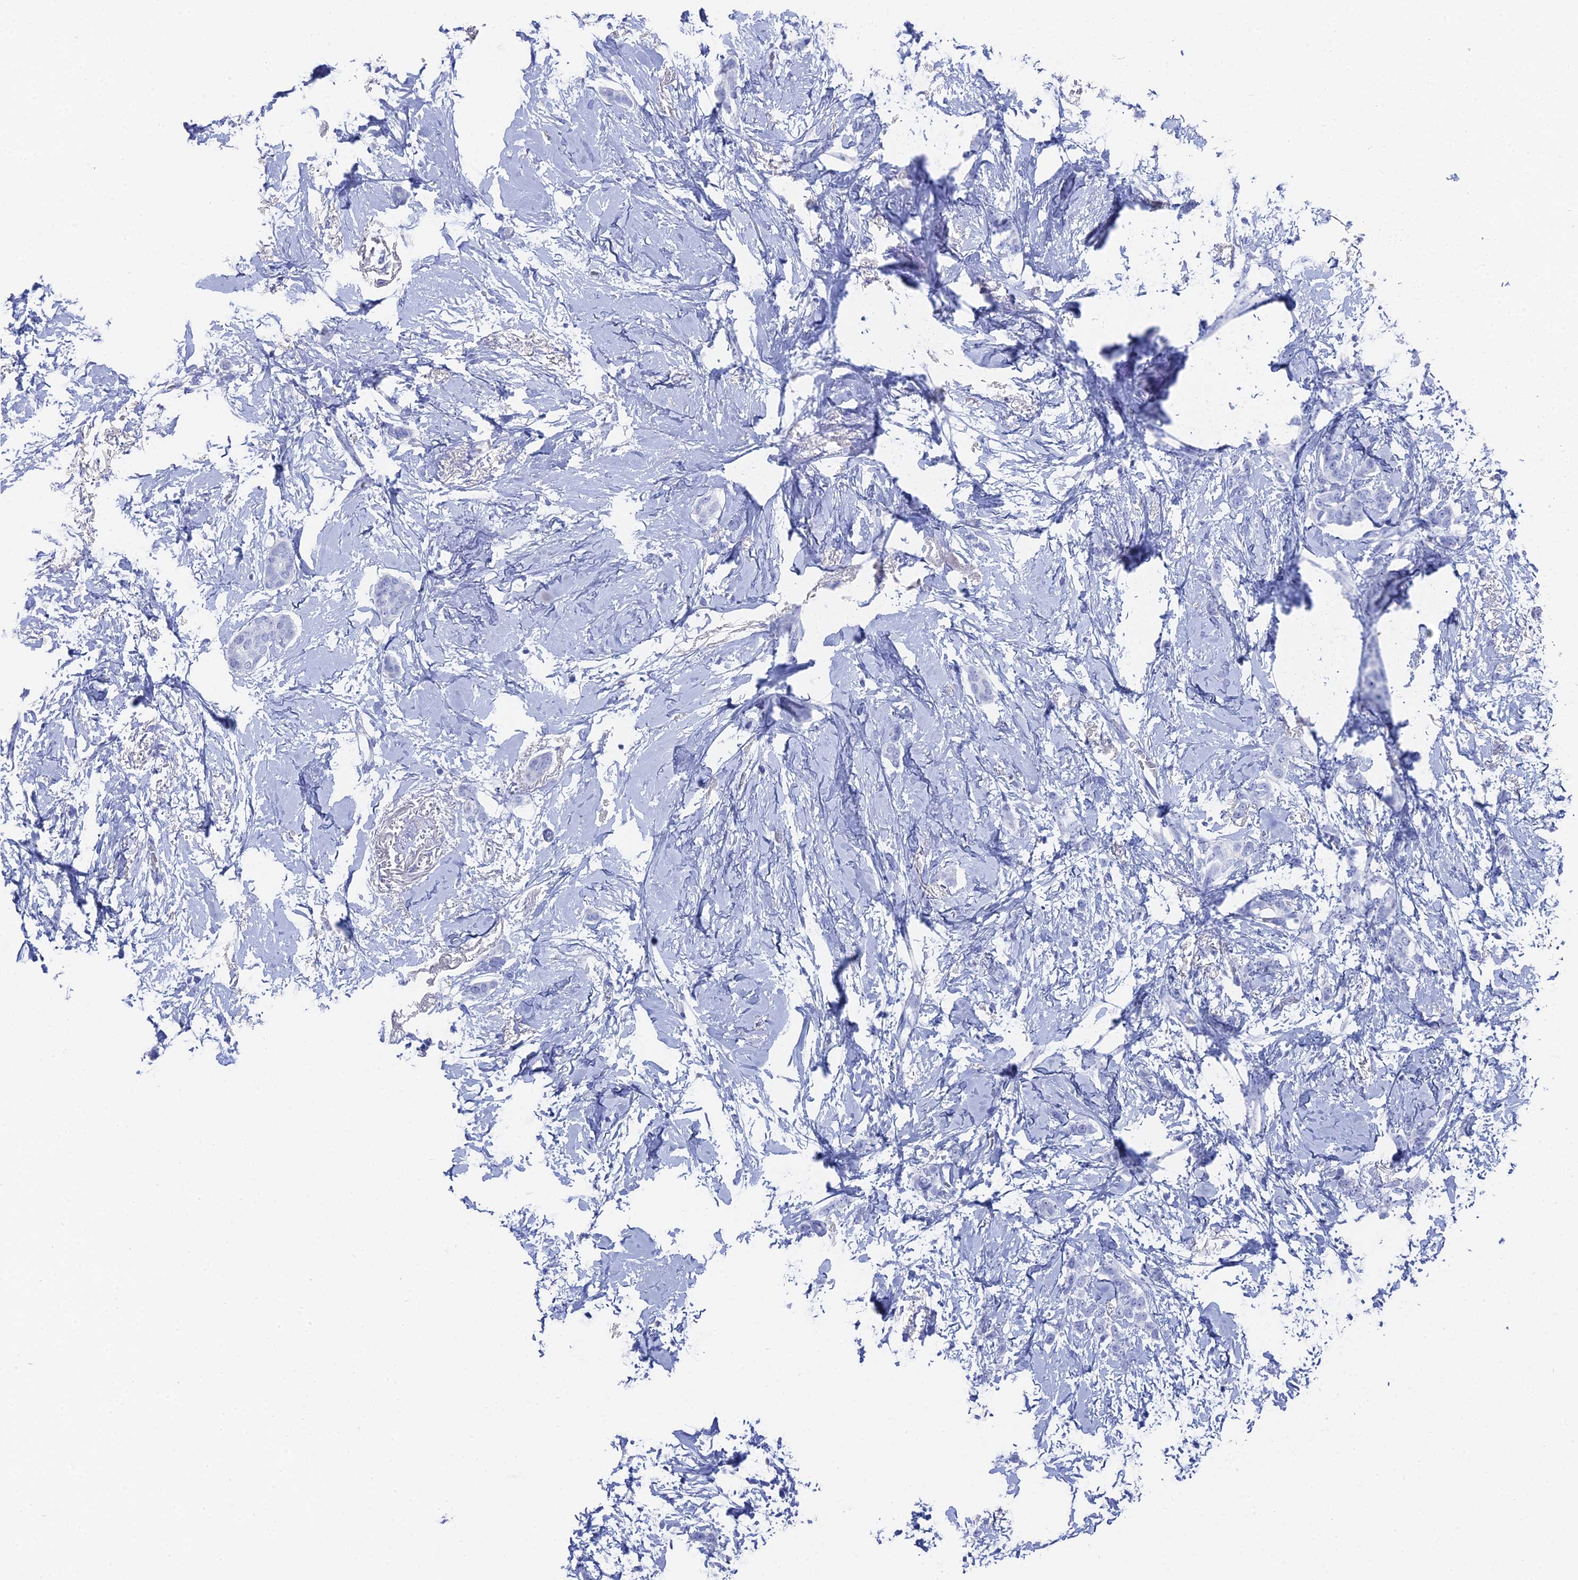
{"staining": {"intensity": "negative", "quantity": "none", "location": "none"}, "tissue": "breast cancer", "cell_type": "Tumor cells", "image_type": "cancer", "snomed": [{"axis": "morphology", "description": "Duct carcinoma"}, {"axis": "topography", "description": "Breast"}], "caption": "This is an immunohistochemistry (IHC) histopathology image of human breast invasive ductal carcinoma. There is no positivity in tumor cells.", "gene": "ENPP3", "patient": {"sex": "female", "age": 72}}